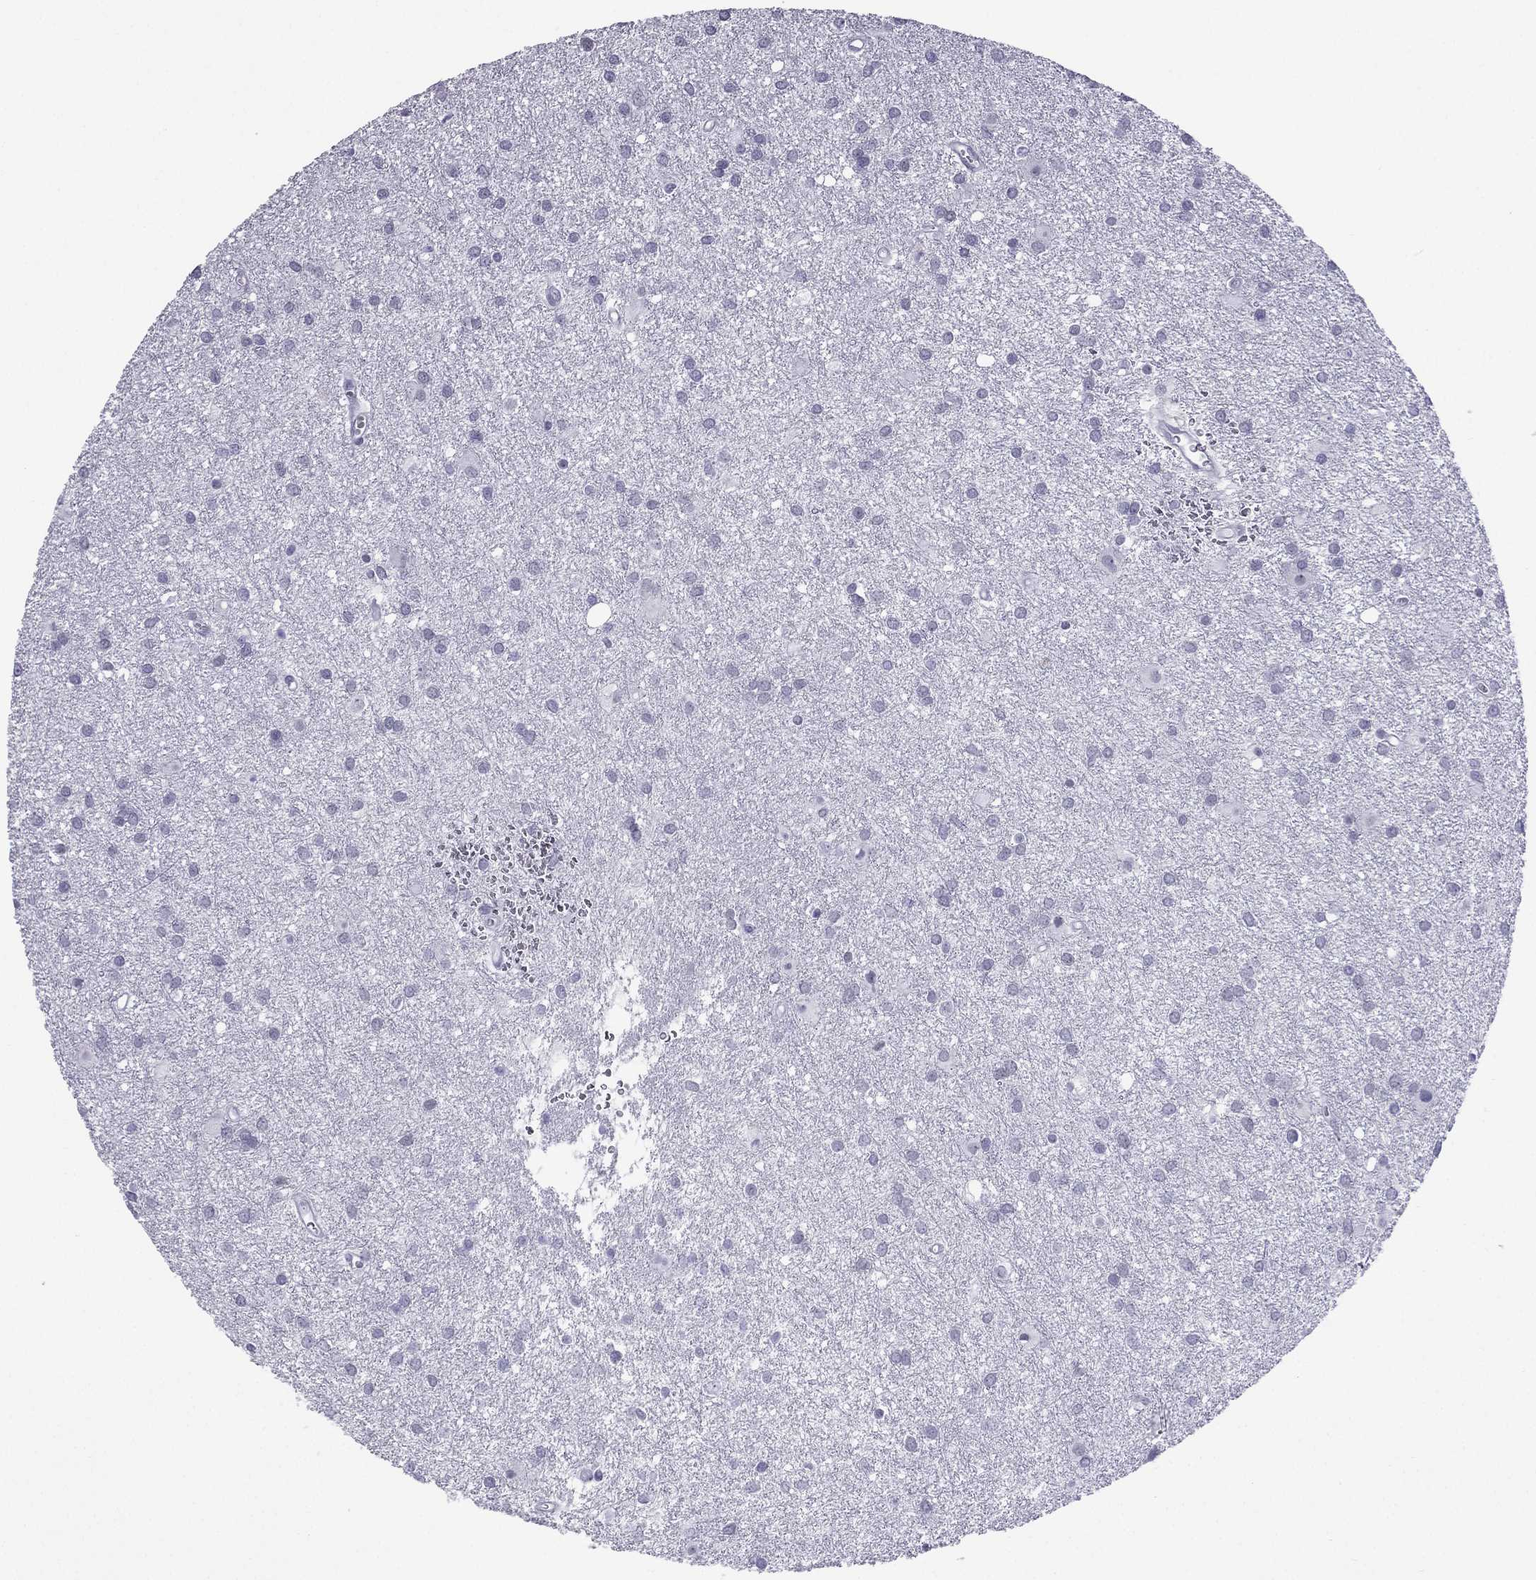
{"staining": {"intensity": "negative", "quantity": "none", "location": "none"}, "tissue": "glioma", "cell_type": "Tumor cells", "image_type": "cancer", "snomed": [{"axis": "morphology", "description": "Glioma, malignant, Low grade"}, {"axis": "topography", "description": "Brain"}], "caption": "Human glioma stained for a protein using immunohistochemistry shows no staining in tumor cells.", "gene": "MYLK3", "patient": {"sex": "male", "age": 58}}